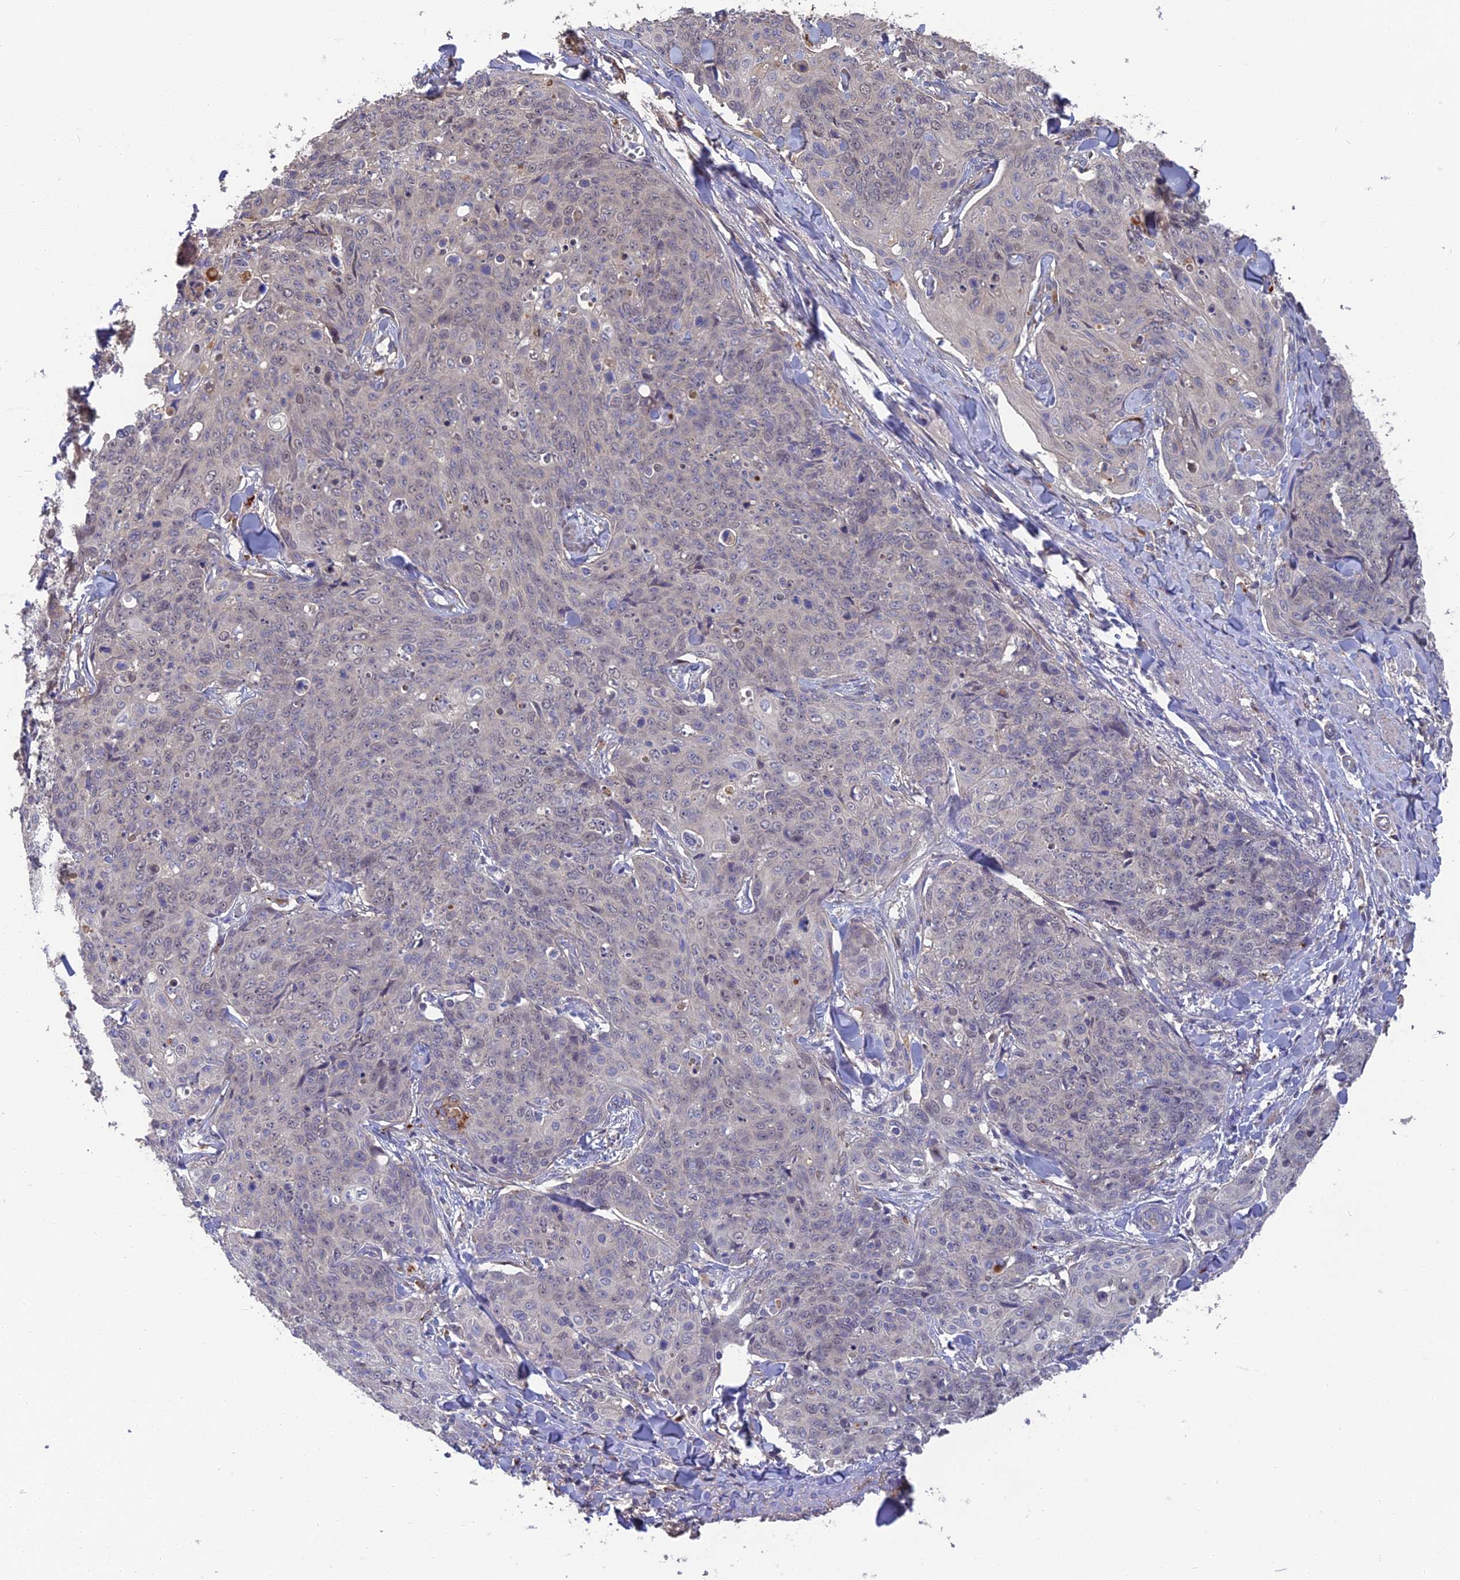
{"staining": {"intensity": "negative", "quantity": "none", "location": "none"}, "tissue": "skin cancer", "cell_type": "Tumor cells", "image_type": "cancer", "snomed": [{"axis": "morphology", "description": "Squamous cell carcinoma, NOS"}, {"axis": "topography", "description": "Skin"}, {"axis": "topography", "description": "Vulva"}], "caption": "The histopathology image demonstrates no significant staining in tumor cells of skin cancer.", "gene": "ERMAP", "patient": {"sex": "female", "age": 85}}